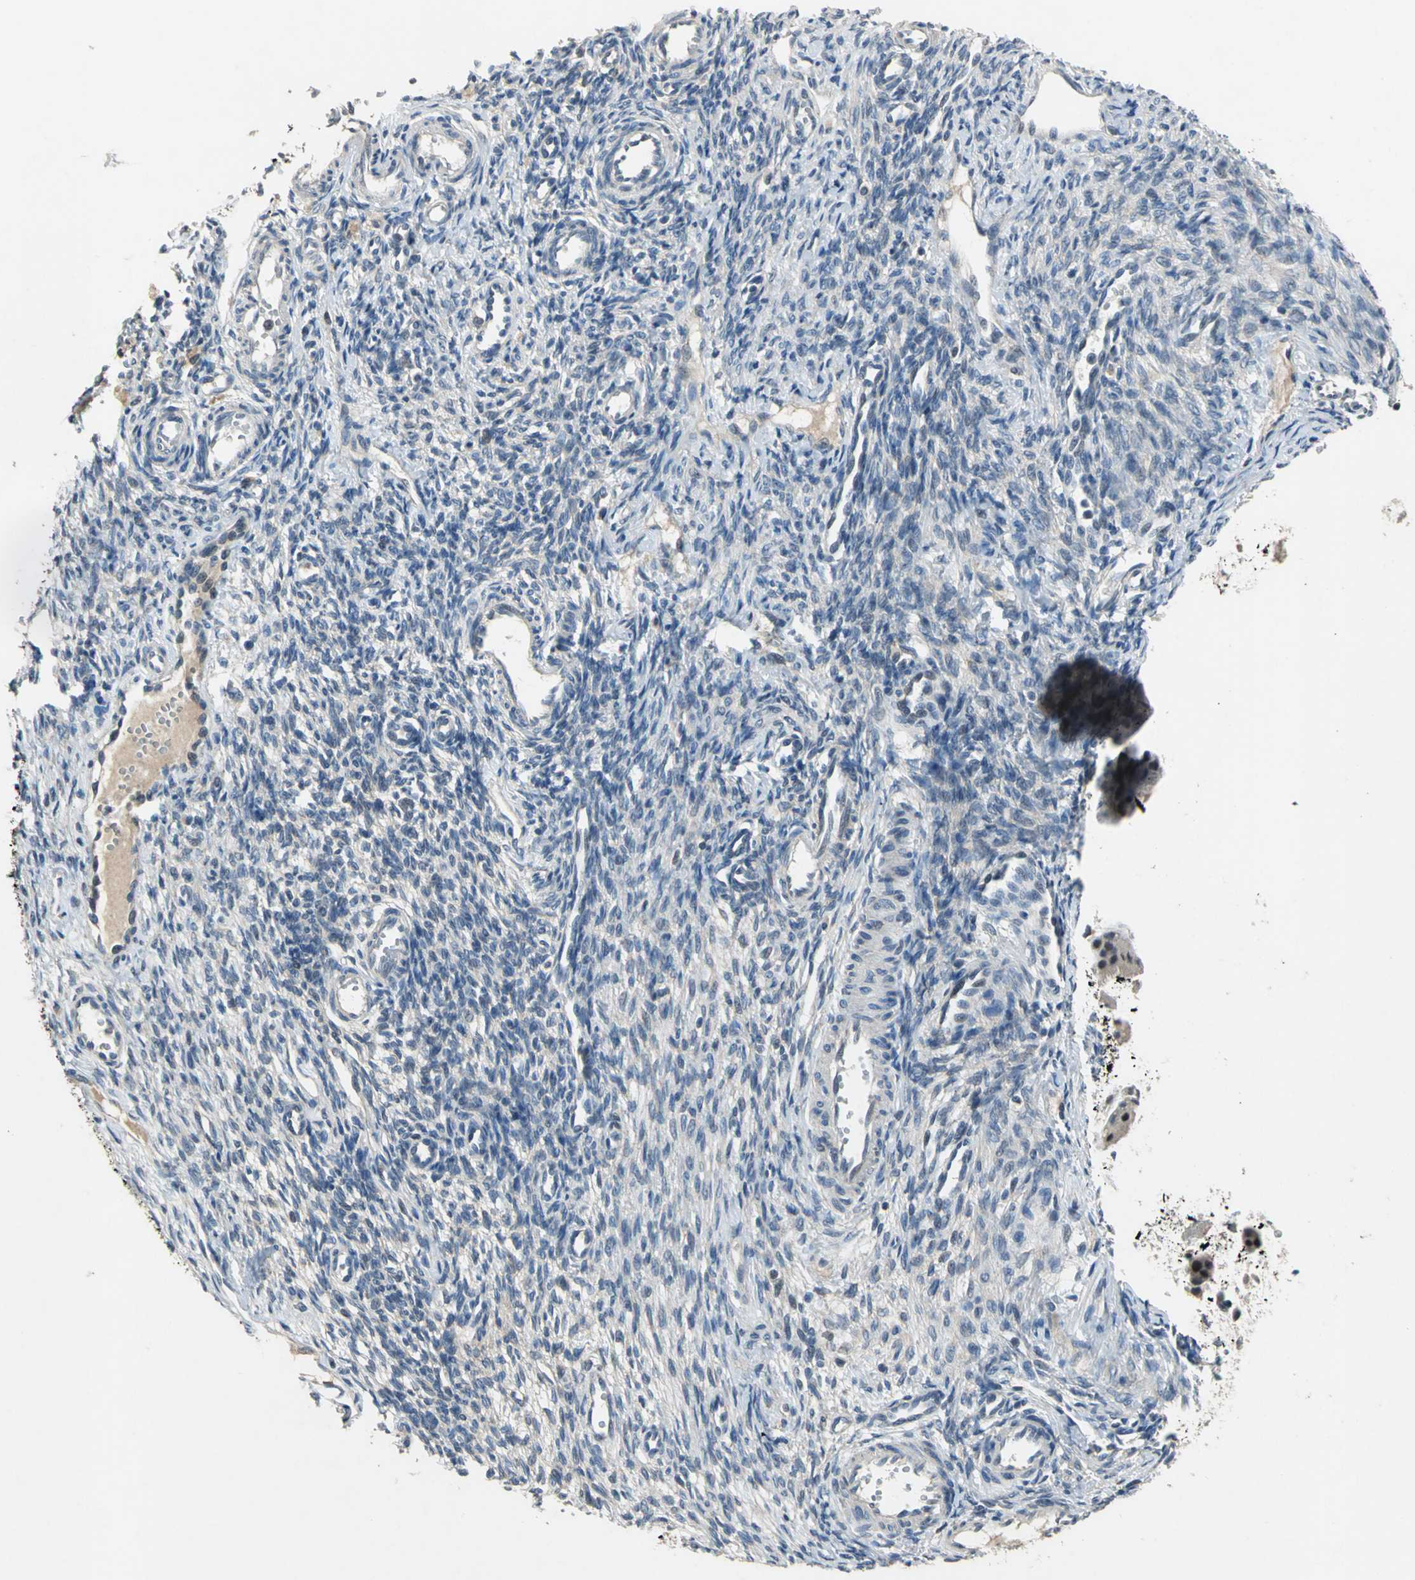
{"staining": {"intensity": "weak", "quantity": "<25%", "location": "cytoplasmic/membranous"}, "tissue": "ovary", "cell_type": "Ovarian stroma cells", "image_type": "normal", "snomed": [{"axis": "morphology", "description": "Normal tissue, NOS"}, {"axis": "topography", "description": "Ovary"}], "caption": "Immunohistochemical staining of normal human ovary demonstrates no significant expression in ovarian stroma cells. Nuclei are stained in blue.", "gene": "JADE3", "patient": {"sex": "female", "age": 33}}